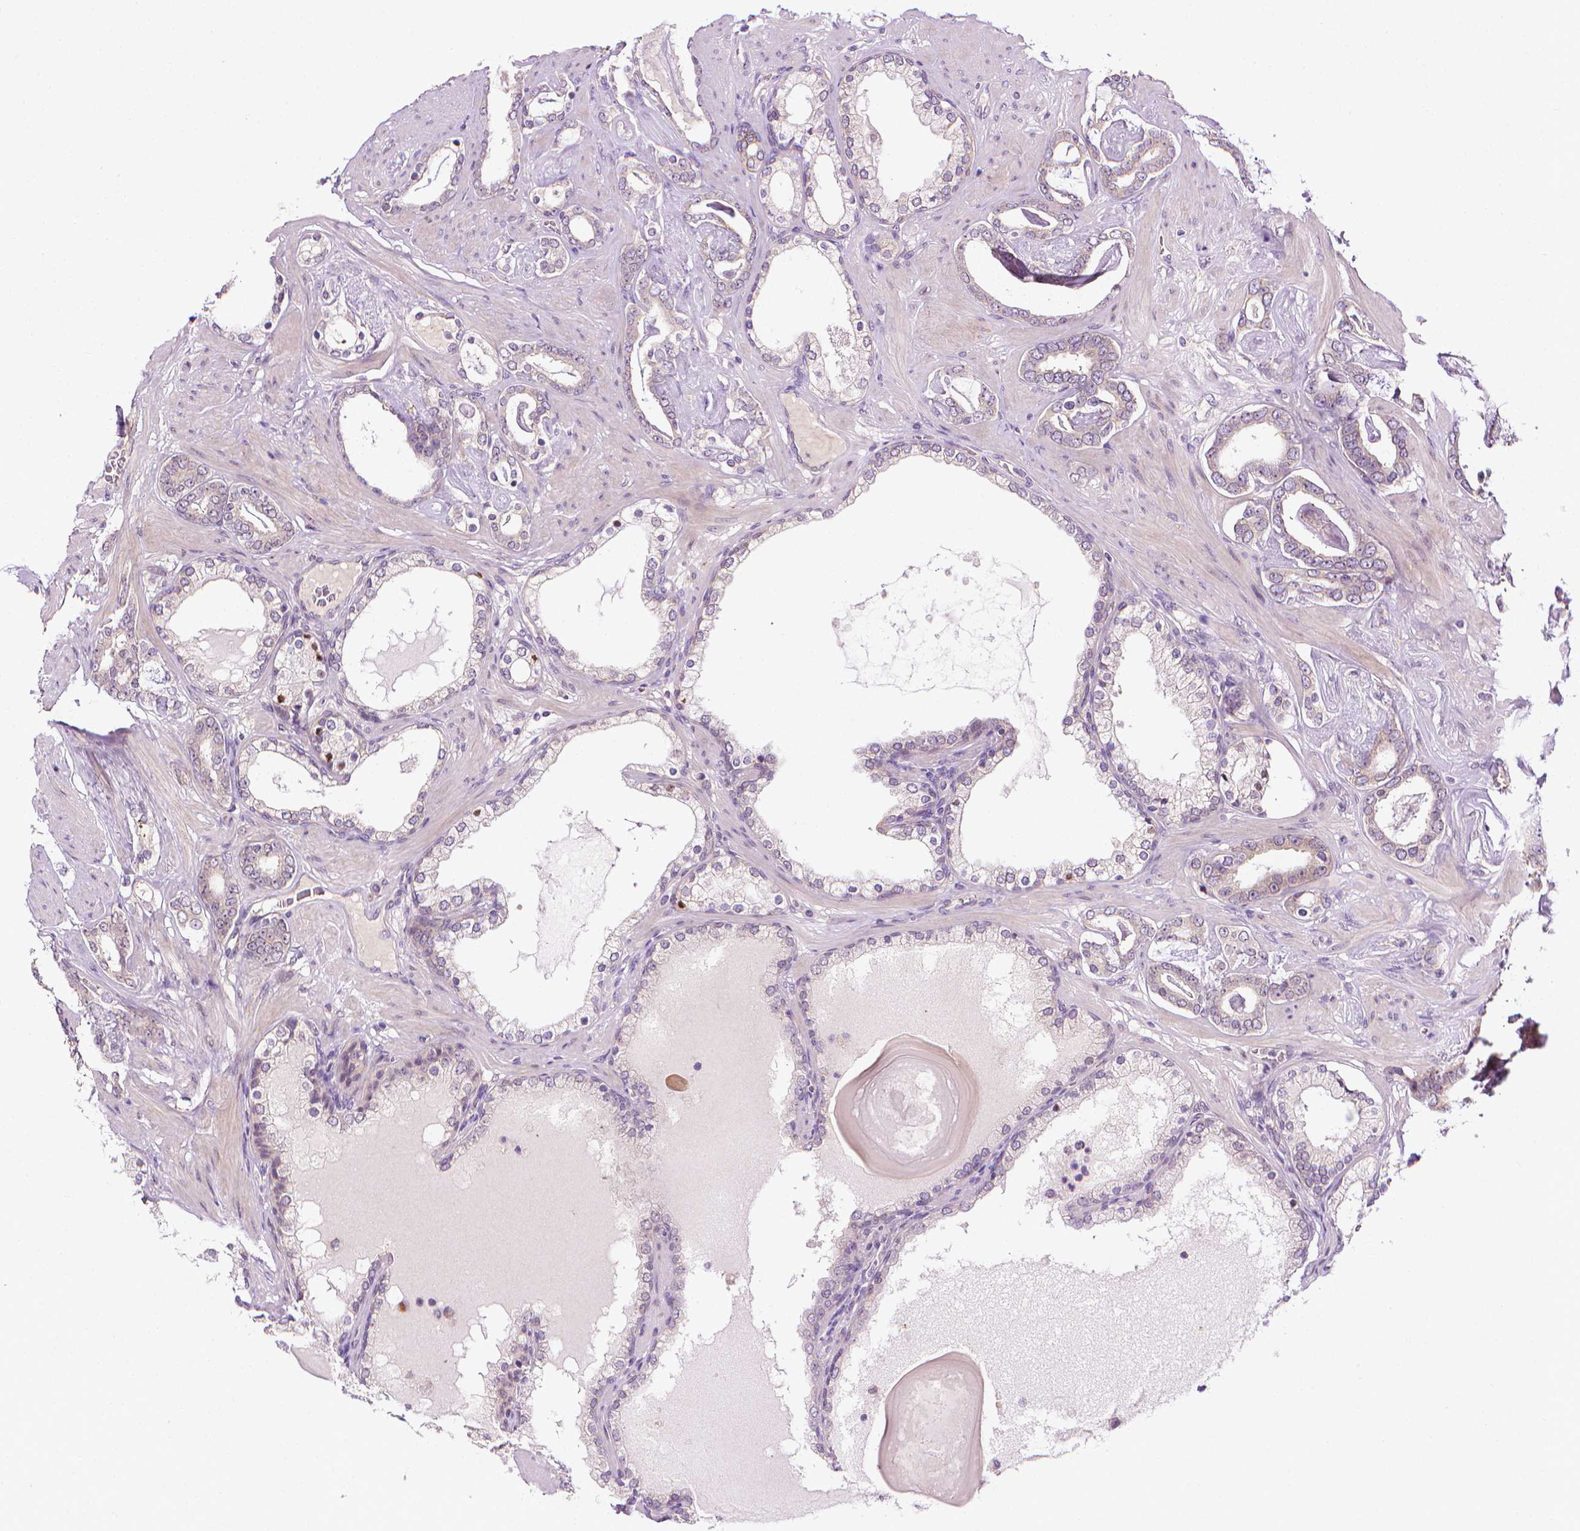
{"staining": {"intensity": "negative", "quantity": "none", "location": "none"}, "tissue": "prostate cancer", "cell_type": "Tumor cells", "image_type": "cancer", "snomed": [{"axis": "morphology", "description": "Adenocarcinoma, High grade"}, {"axis": "topography", "description": "Prostate"}], "caption": "Immunohistochemistry photomicrograph of neoplastic tissue: prostate high-grade adenocarcinoma stained with DAB (3,3'-diaminobenzidine) shows no significant protein expression in tumor cells.", "gene": "MCOLN3", "patient": {"sex": "male", "age": 63}}